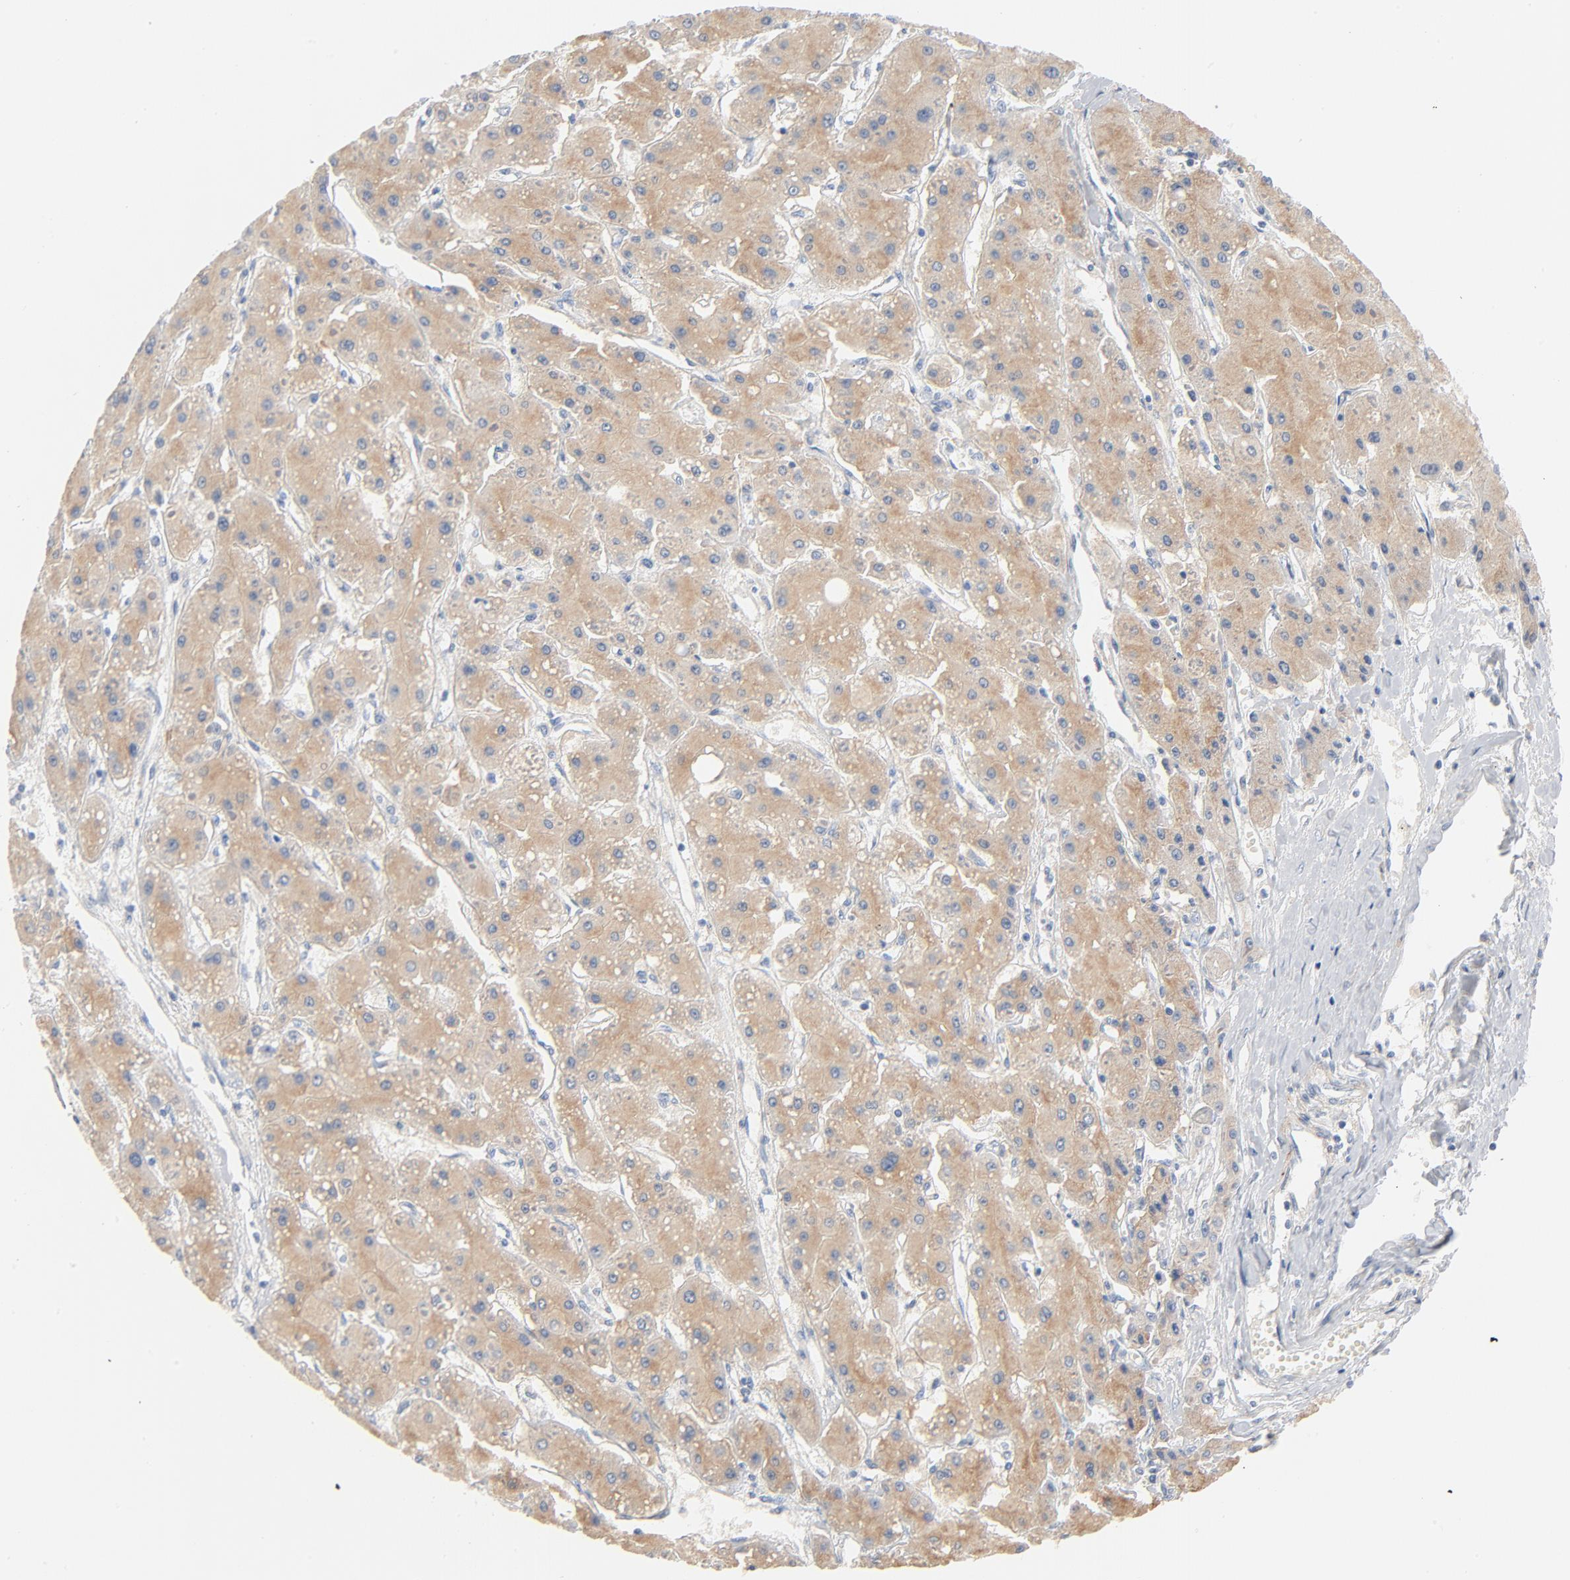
{"staining": {"intensity": "weak", "quantity": ">75%", "location": "cytoplasmic/membranous"}, "tissue": "liver cancer", "cell_type": "Tumor cells", "image_type": "cancer", "snomed": [{"axis": "morphology", "description": "Carcinoma, Hepatocellular, NOS"}, {"axis": "topography", "description": "Liver"}], "caption": "Immunohistochemistry (IHC) micrograph of neoplastic tissue: liver cancer (hepatocellular carcinoma) stained using immunohistochemistry displays low levels of weak protein expression localized specifically in the cytoplasmic/membranous of tumor cells, appearing as a cytoplasmic/membranous brown color.", "gene": "IFT43", "patient": {"sex": "female", "age": 52}}